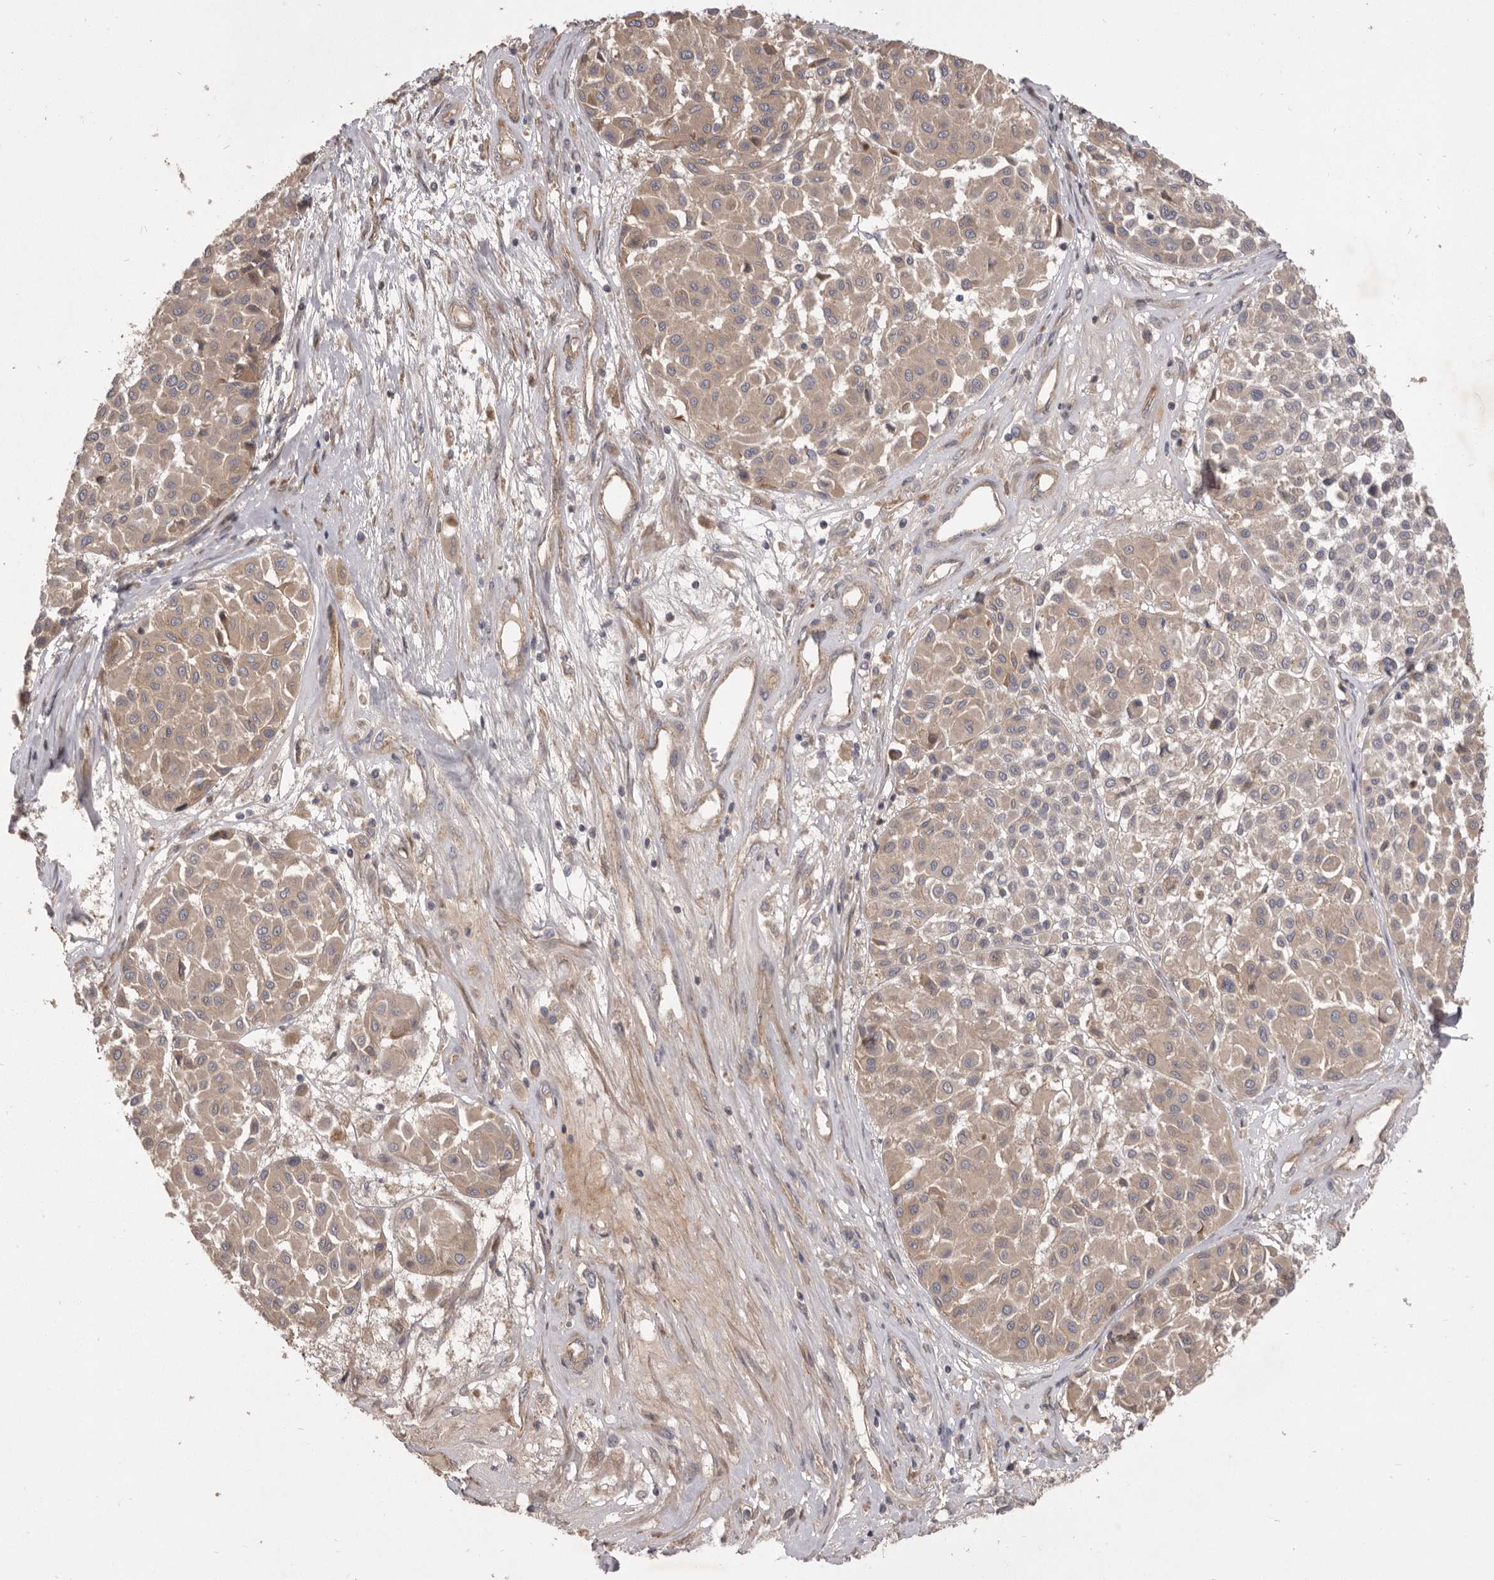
{"staining": {"intensity": "weak", "quantity": ">75%", "location": "cytoplasmic/membranous"}, "tissue": "melanoma", "cell_type": "Tumor cells", "image_type": "cancer", "snomed": [{"axis": "morphology", "description": "Malignant melanoma, Metastatic site"}, {"axis": "topography", "description": "Soft tissue"}], "caption": "Immunohistochemical staining of human malignant melanoma (metastatic site) exhibits weak cytoplasmic/membranous protein positivity in about >75% of tumor cells.", "gene": "VPS45", "patient": {"sex": "male", "age": 41}}